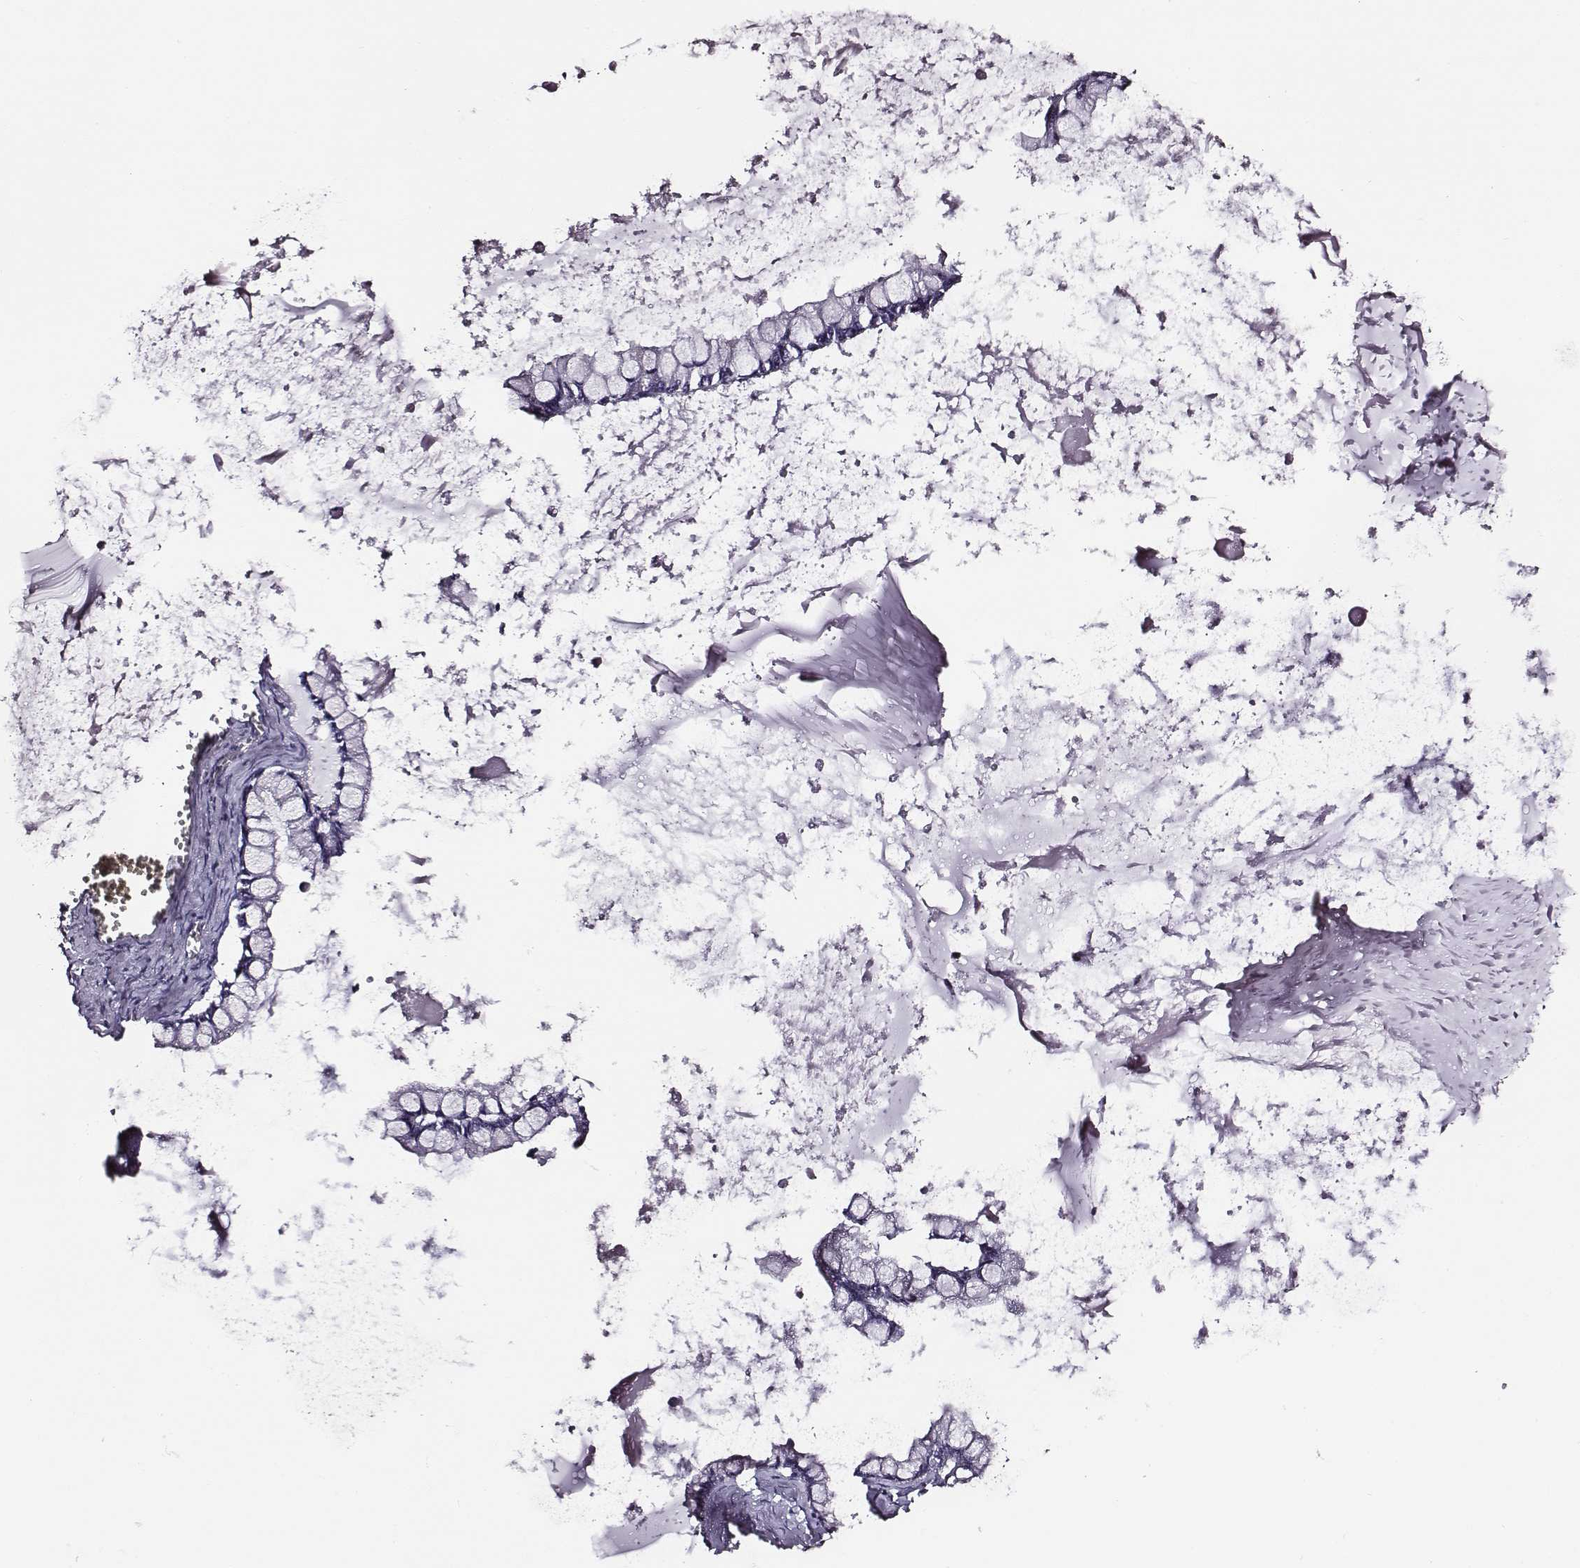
{"staining": {"intensity": "negative", "quantity": "none", "location": "none"}, "tissue": "ovarian cancer", "cell_type": "Tumor cells", "image_type": "cancer", "snomed": [{"axis": "morphology", "description": "Cystadenocarcinoma, mucinous, NOS"}, {"axis": "topography", "description": "Ovary"}], "caption": "Immunohistochemical staining of human ovarian cancer exhibits no significant expression in tumor cells. (DAB immunohistochemistry (IHC) visualized using brightfield microscopy, high magnification).", "gene": "AADAT", "patient": {"sex": "female", "age": 67}}